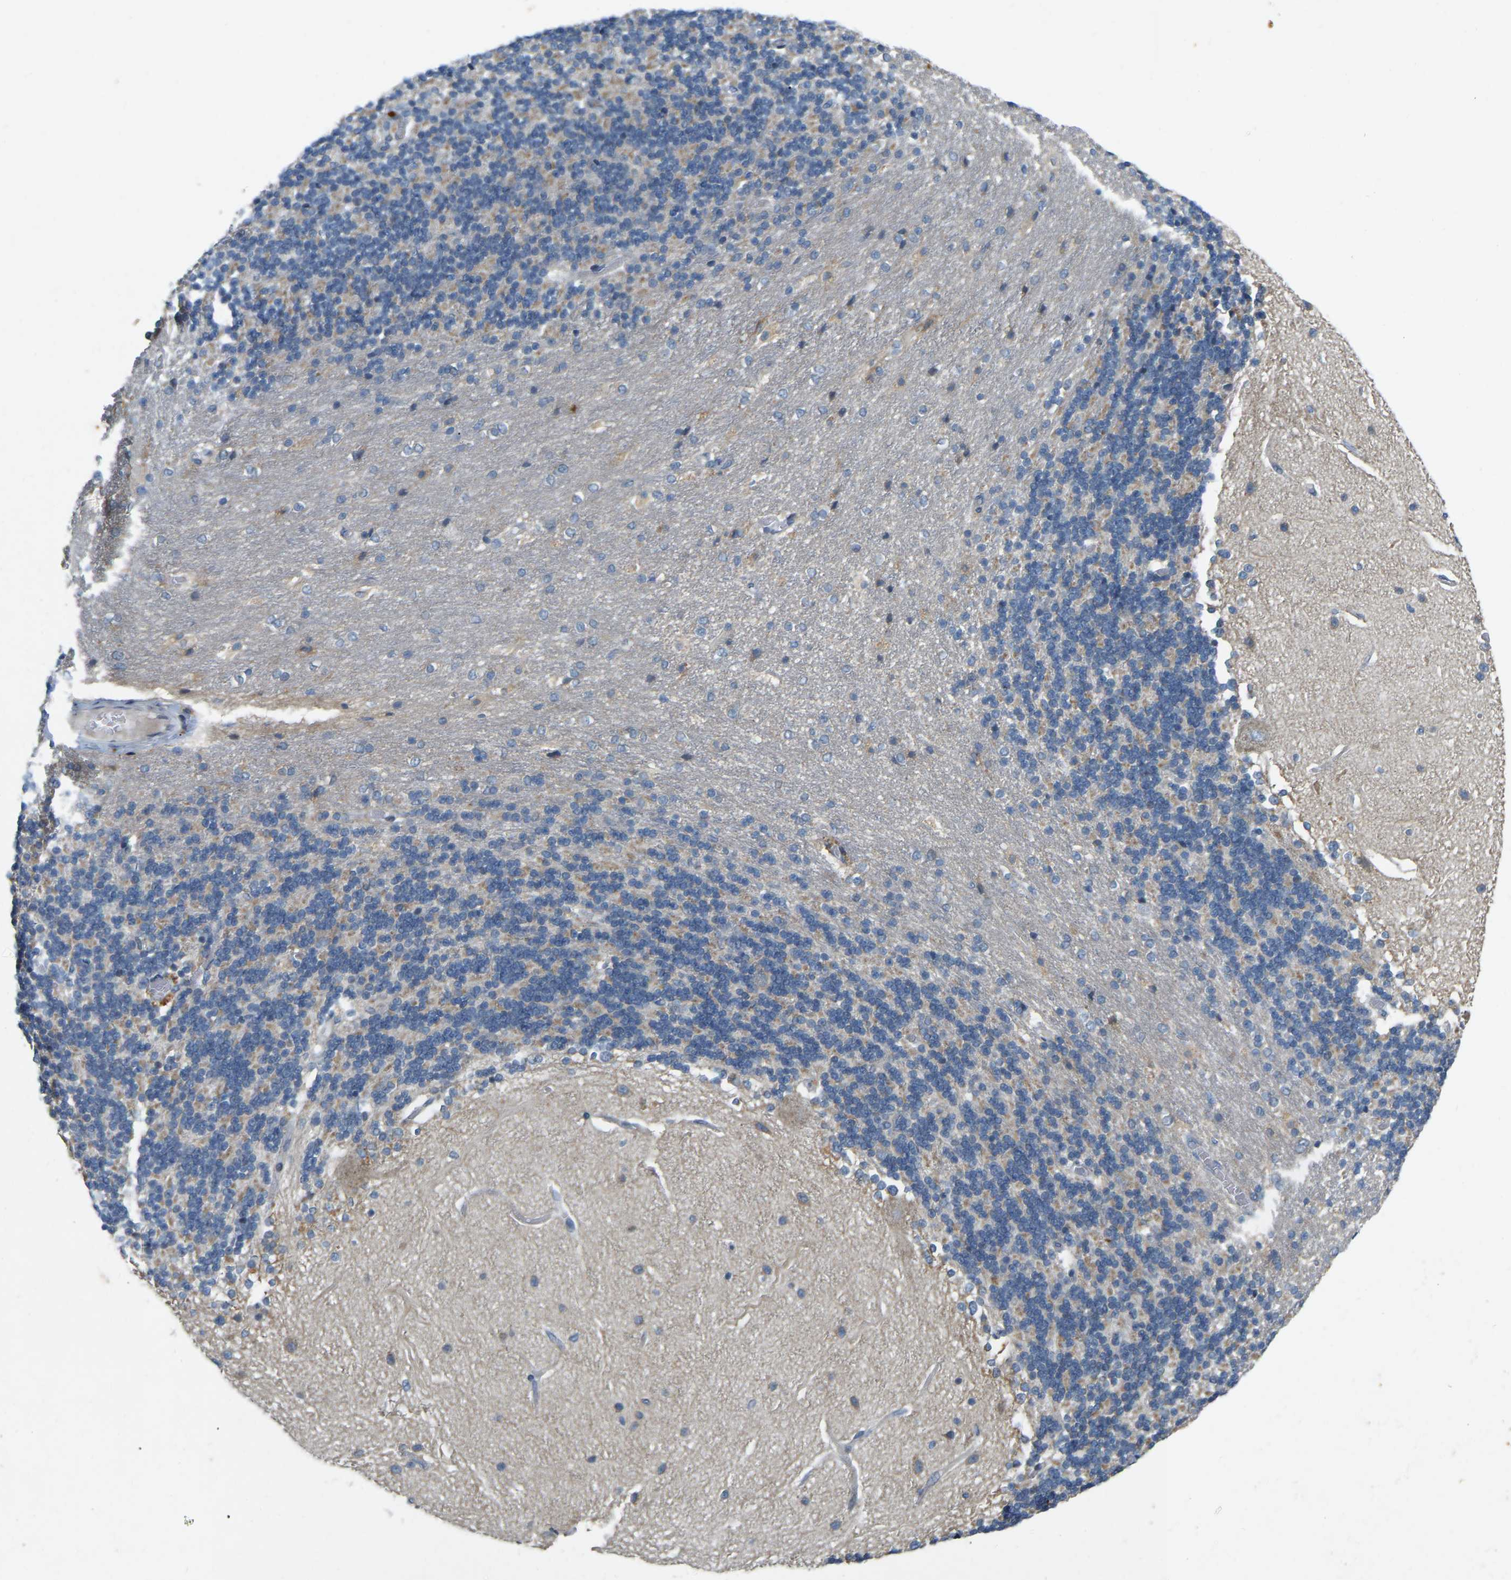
{"staining": {"intensity": "moderate", "quantity": "25%-75%", "location": "cytoplasmic/membranous"}, "tissue": "cerebellum", "cell_type": "Cells in granular layer", "image_type": "normal", "snomed": [{"axis": "morphology", "description": "Normal tissue, NOS"}, {"axis": "topography", "description": "Cerebellum"}], "caption": "Immunohistochemical staining of unremarkable cerebellum exhibits 25%-75% levels of moderate cytoplasmic/membranous protein positivity in approximately 25%-75% of cells in granular layer. (IHC, brightfield microscopy, high magnification).", "gene": "ENSG00000283765", "patient": {"sex": "female", "age": 54}}